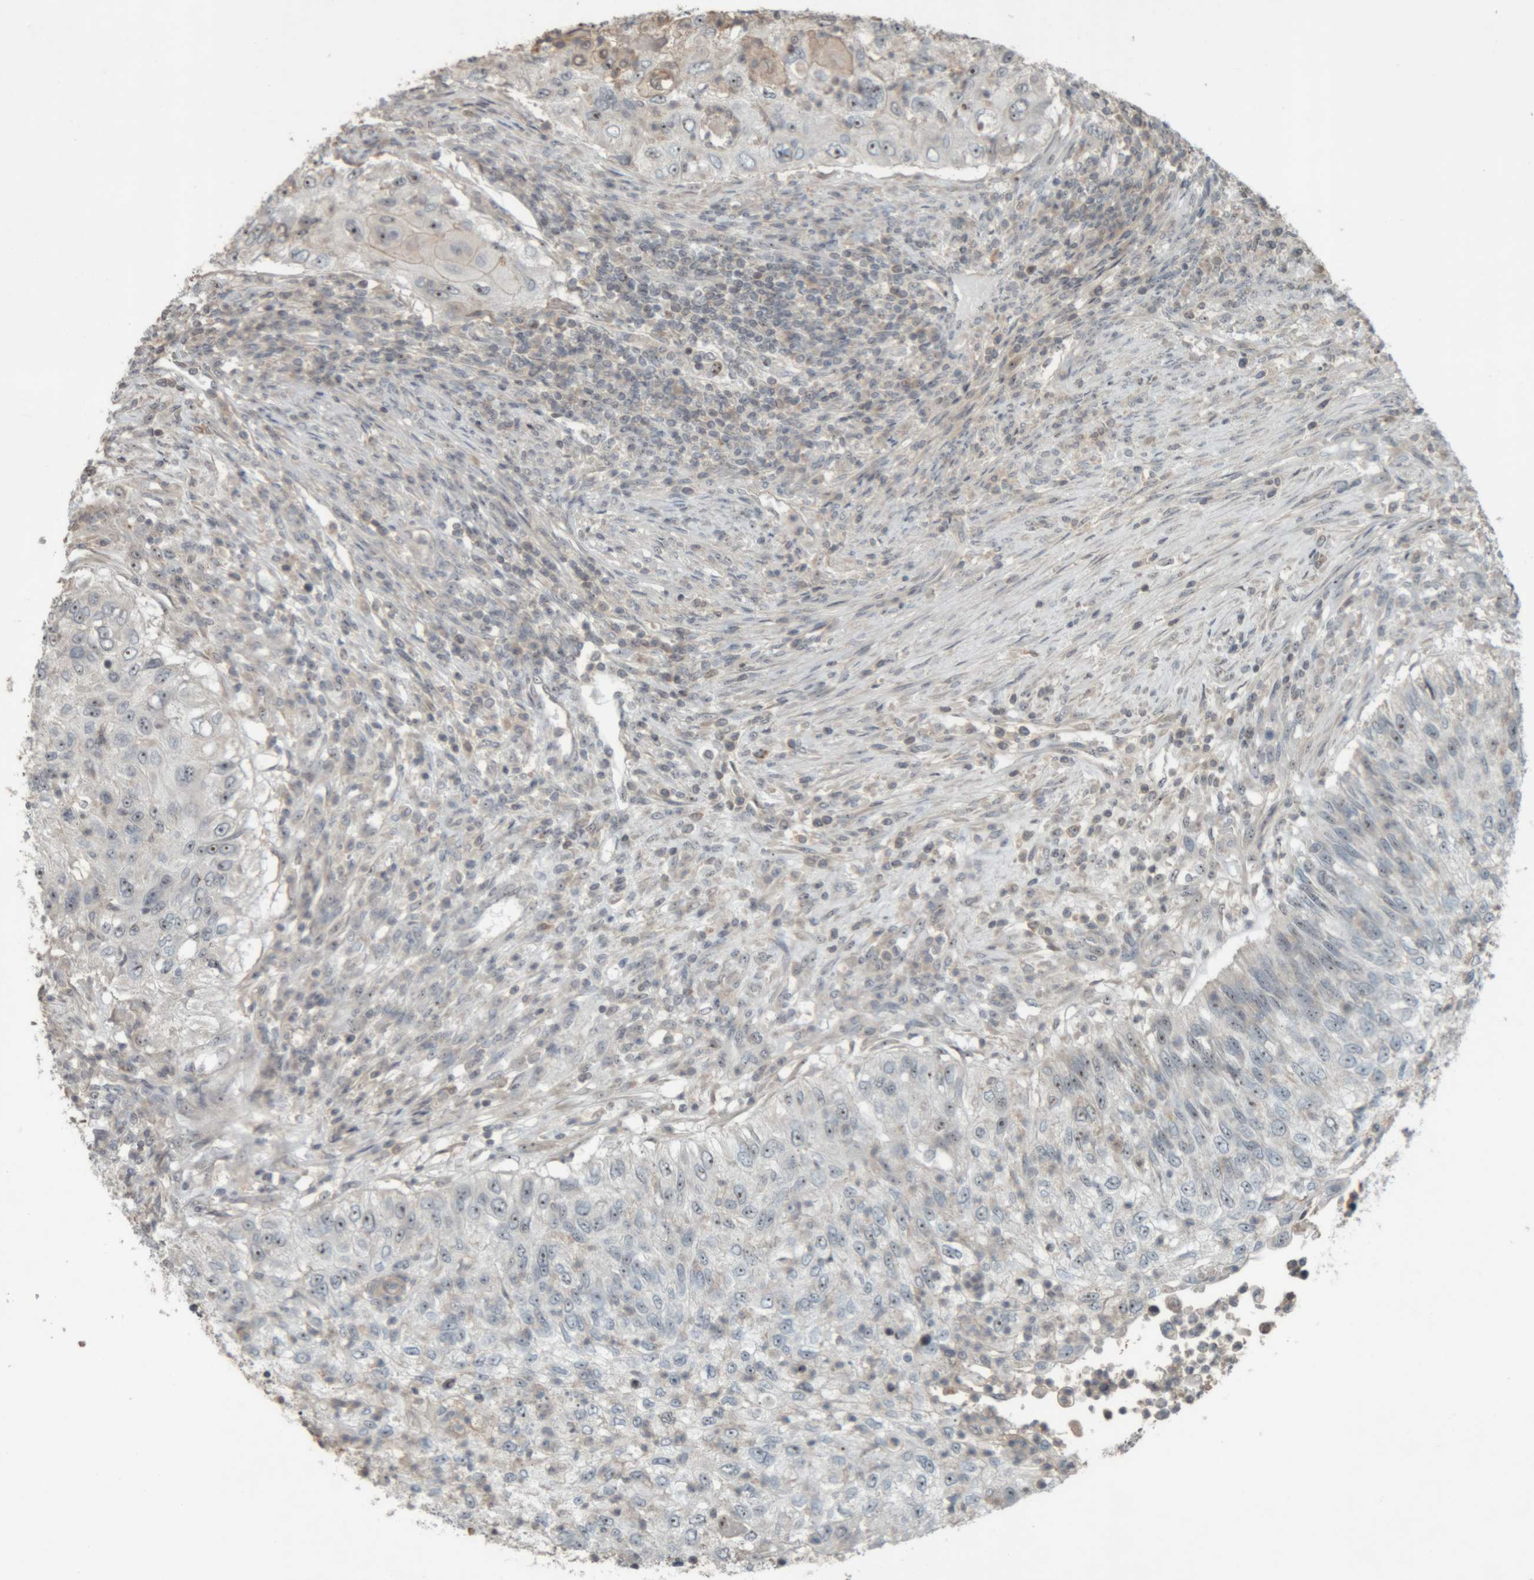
{"staining": {"intensity": "weak", "quantity": "25%-75%", "location": "nuclear"}, "tissue": "urothelial cancer", "cell_type": "Tumor cells", "image_type": "cancer", "snomed": [{"axis": "morphology", "description": "Urothelial carcinoma, High grade"}, {"axis": "topography", "description": "Urinary bladder"}], "caption": "Immunohistochemistry (IHC) photomicrograph of human urothelial cancer stained for a protein (brown), which exhibits low levels of weak nuclear expression in about 25%-75% of tumor cells.", "gene": "RPF1", "patient": {"sex": "female", "age": 60}}